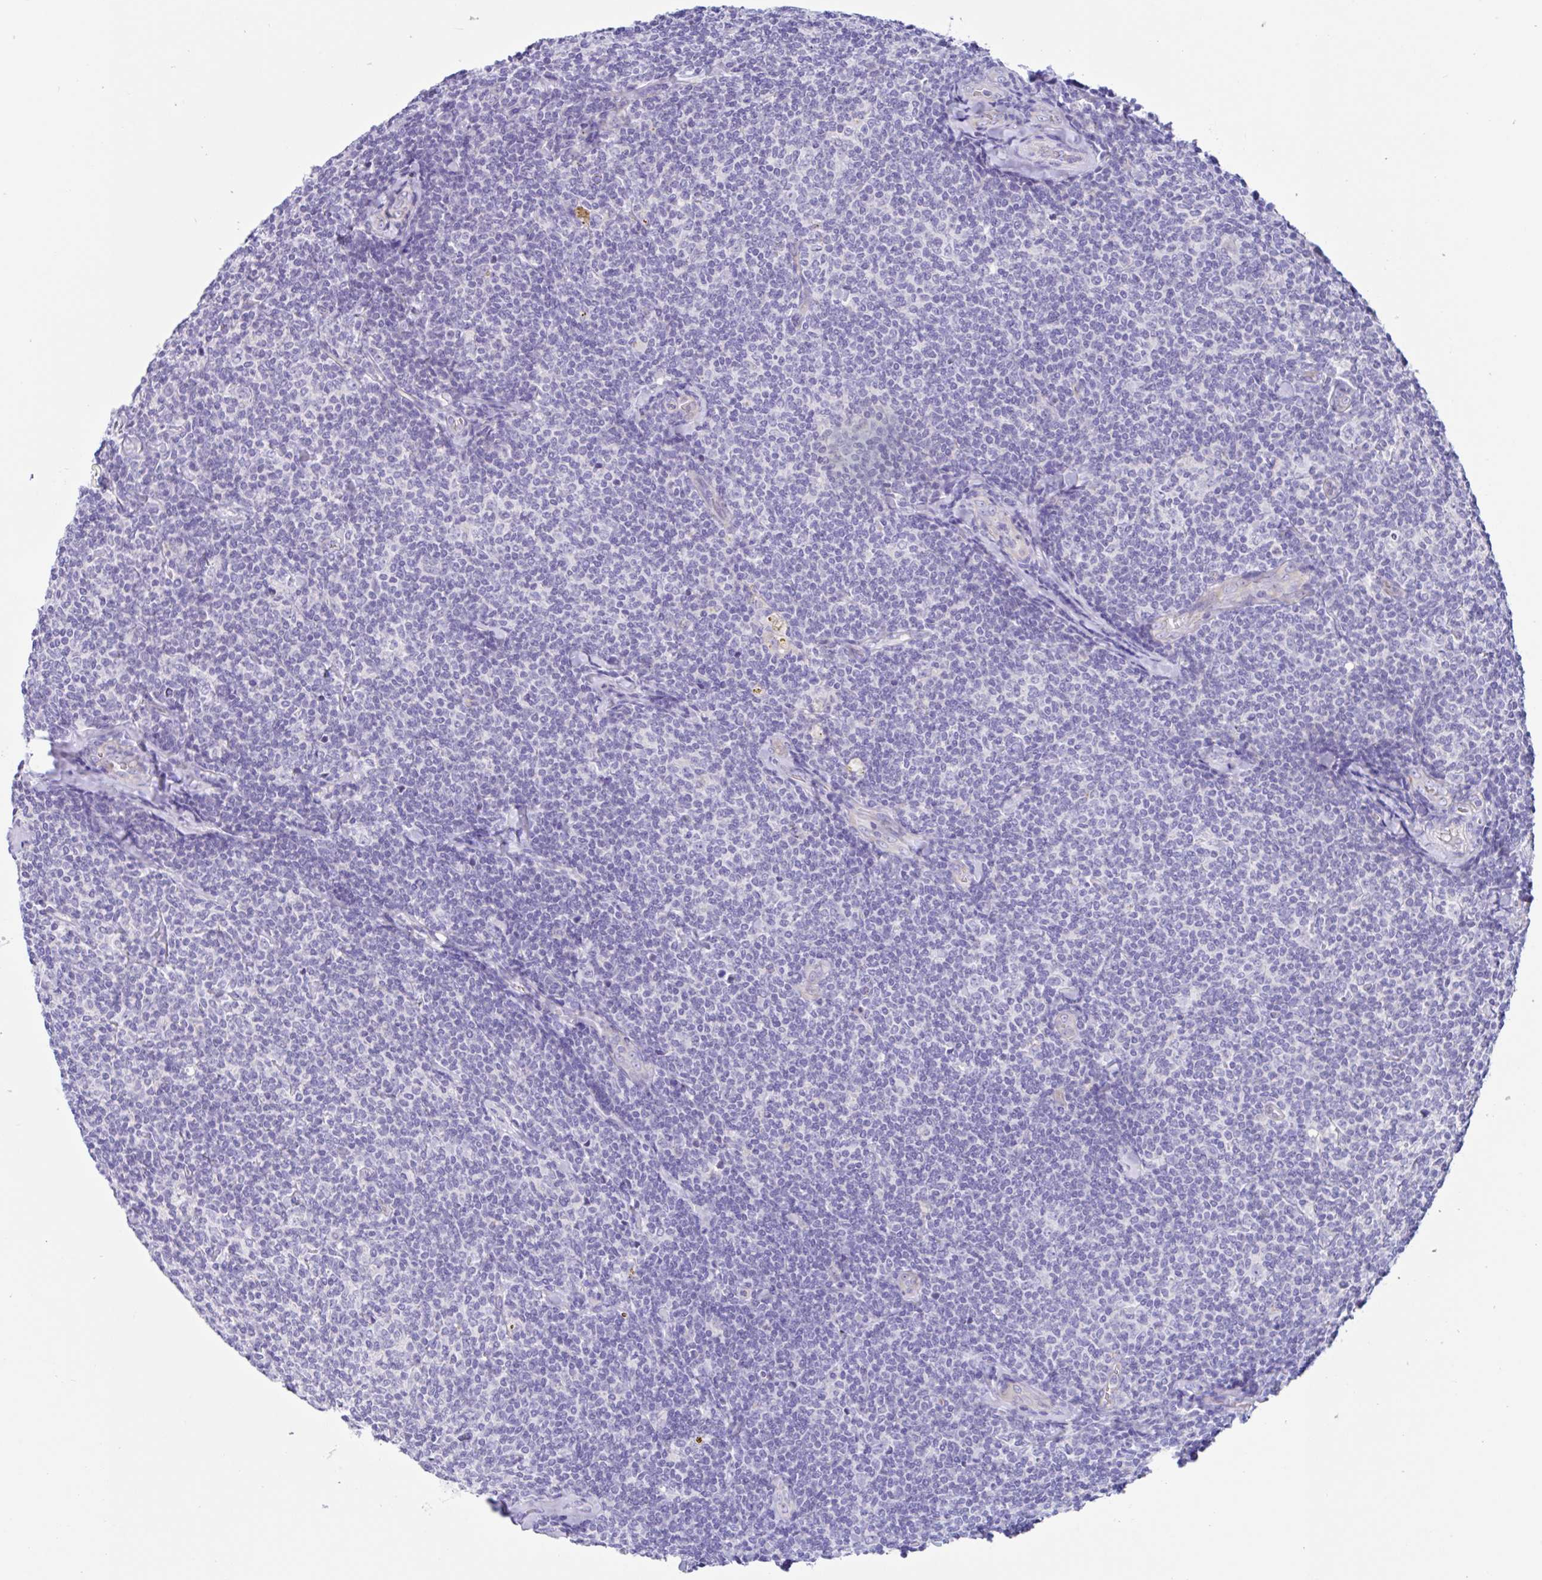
{"staining": {"intensity": "negative", "quantity": "none", "location": "none"}, "tissue": "lymphoma", "cell_type": "Tumor cells", "image_type": "cancer", "snomed": [{"axis": "morphology", "description": "Malignant lymphoma, non-Hodgkin's type, Low grade"}, {"axis": "topography", "description": "Lymph node"}], "caption": "DAB immunohistochemical staining of malignant lymphoma, non-Hodgkin's type (low-grade) shows no significant positivity in tumor cells.", "gene": "OR6N2", "patient": {"sex": "female", "age": 56}}